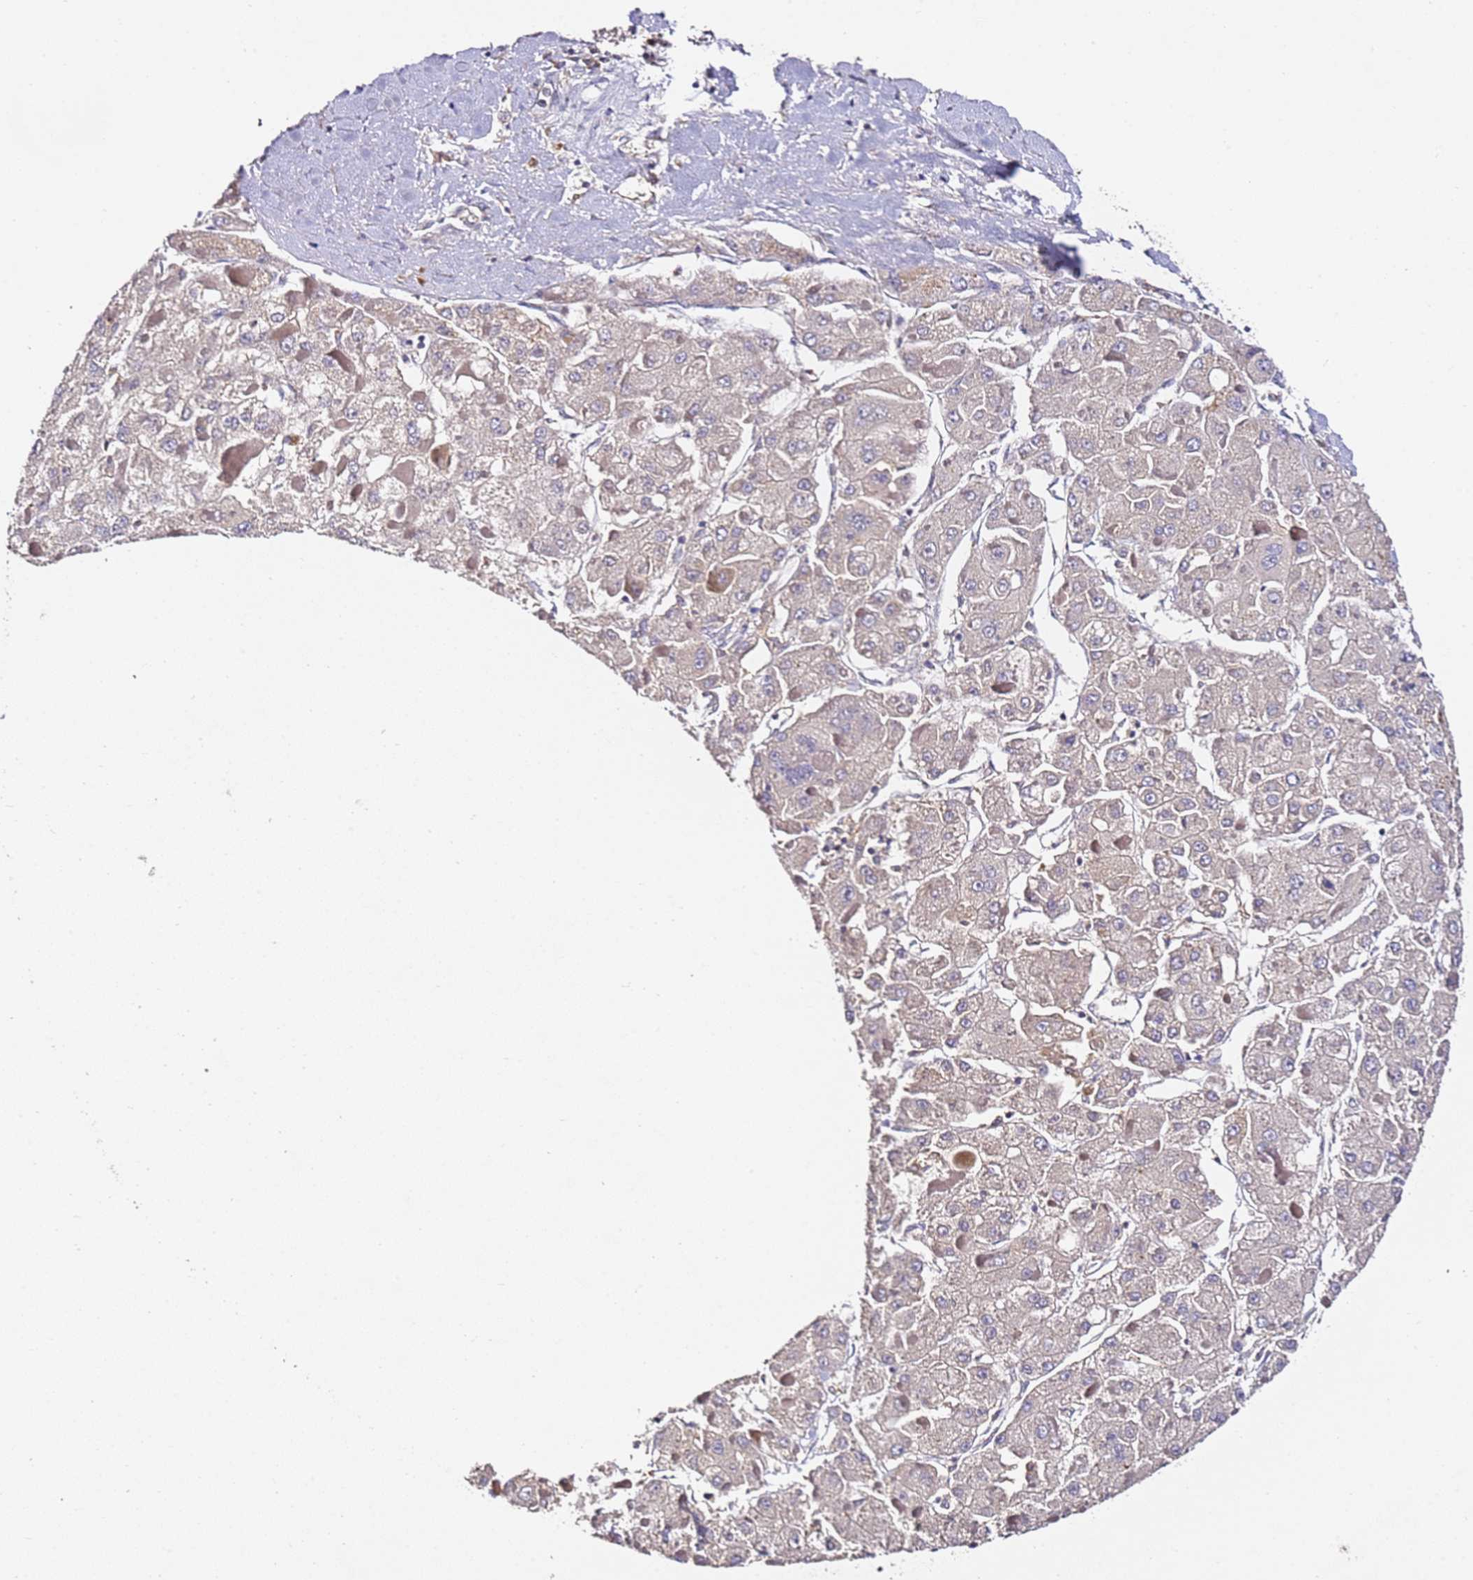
{"staining": {"intensity": "weak", "quantity": "<25%", "location": "cytoplasmic/membranous"}, "tissue": "liver cancer", "cell_type": "Tumor cells", "image_type": "cancer", "snomed": [{"axis": "morphology", "description": "Carcinoma, Hepatocellular, NOS"}, {"axis": "topography", "description": "Liver"}], "caption": "Tumor cells show no significant protein positivity in liver hepatocellular carcinoma.", "gene": "OR2B11", "patient": {"sex": "female", "age": 73}}